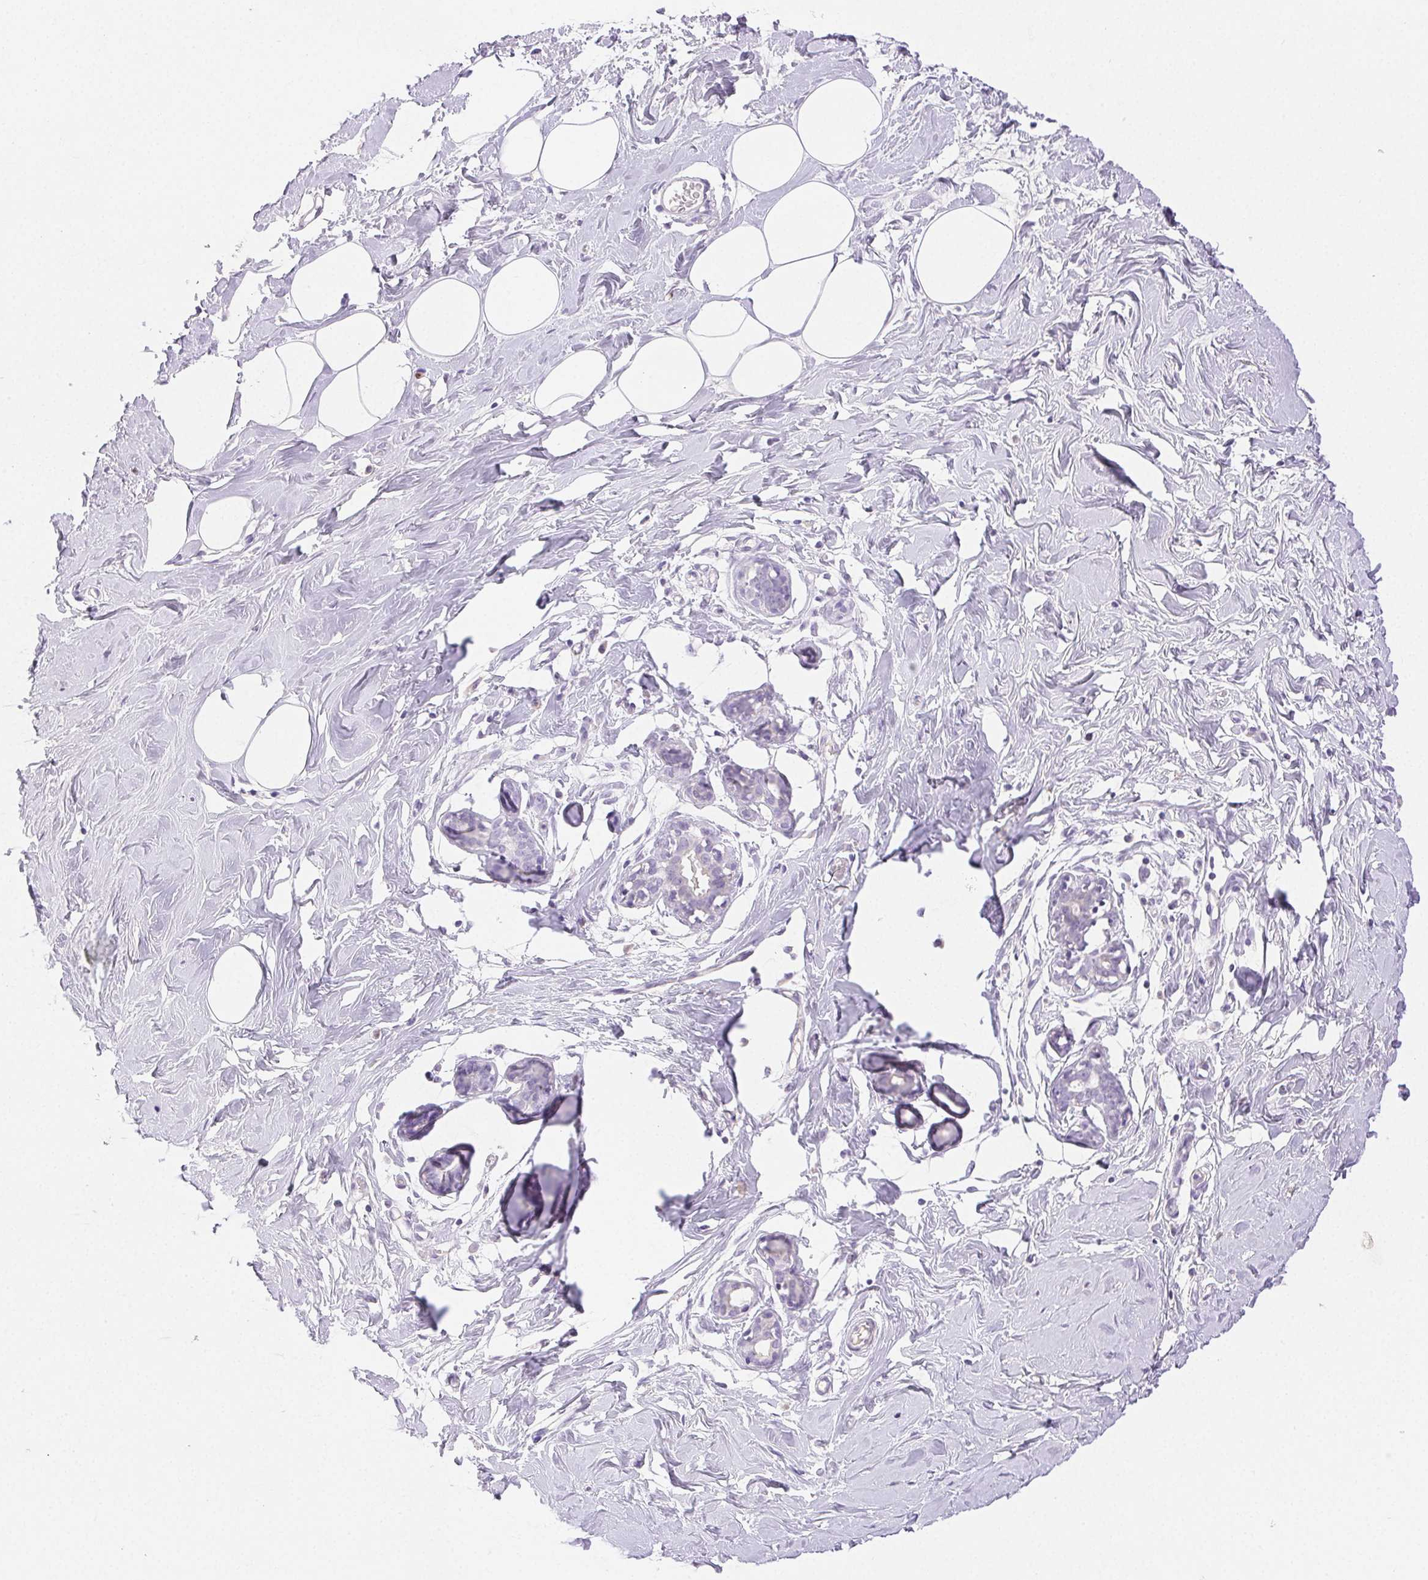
{"staining": {"intensity": "negative", "quantity": "none", "location": "none"}, "tissue": "breast", "cell_type": "Adipocytes", "image_type": "normal", "snomed": [{"axis": "morphology", "description": "Normal tissue, NOS"}, {"axis": "topography", "description": "Breast"}], "caption": "Human breast stained for a protein using immunohistochemistry (IHC) exhibits no positivity in adipocytes.", "gene": "EMX2", "patient": {"sex": "female", "age": 27}}